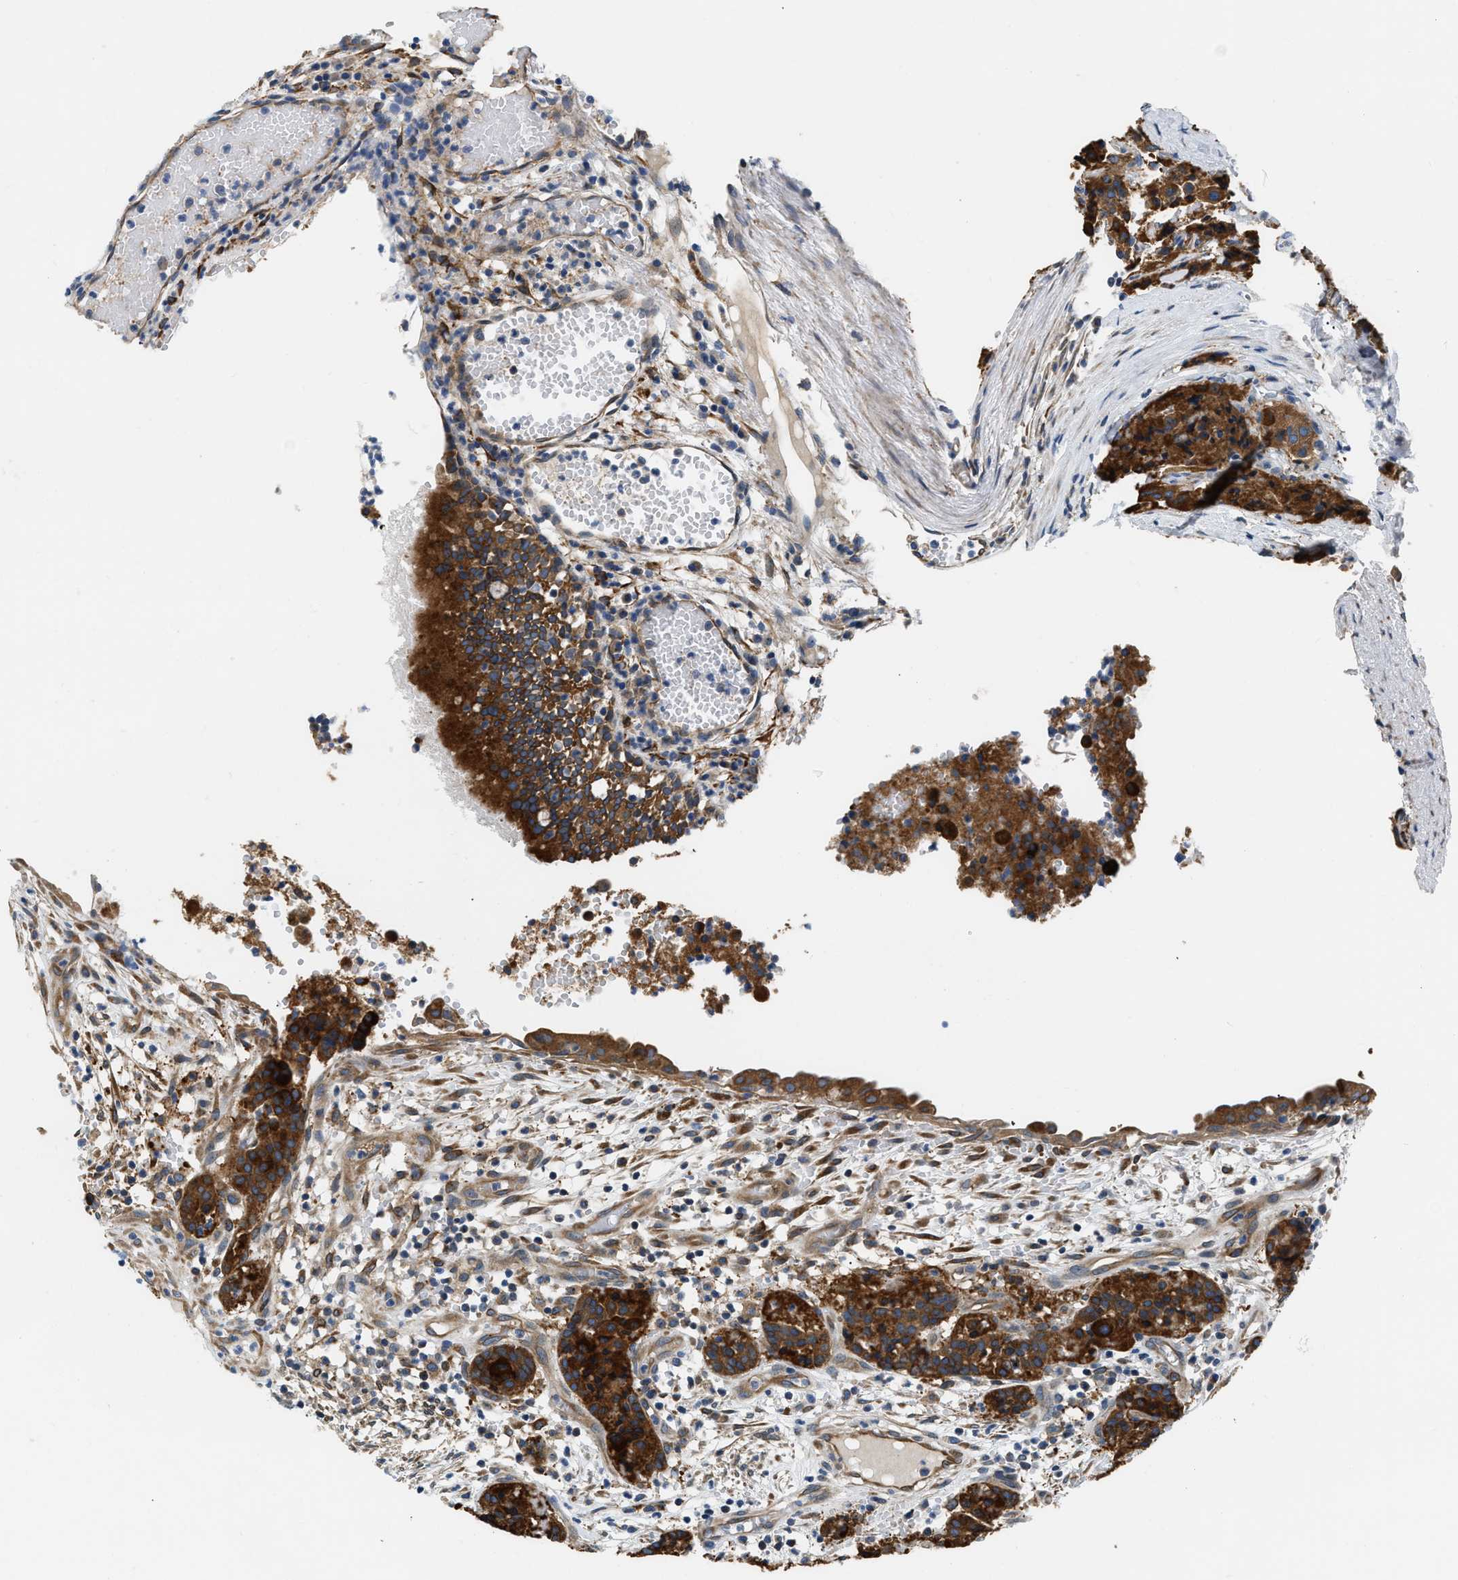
{"staining": {"intensity": "strong", "quantity": ">75%", "location": "cytoplasmic/membranous"}, "tissue": "carcinoid", "cell_type": "Tumor cells", "image_type": "cancer", "snomed": [{"axis": "morphology", "description": "Carcinoid, malignant, NOS"}, {"axis": "topography", "description": "Lung"}], "caption": "Immunohistochemical staining of human carcinoid displays strong cytoplasmic/membranous protein expression in about >75% of tumor cells.", "gene": "ARL6IP5", "patient": {"sex": "male", "age": 30}}